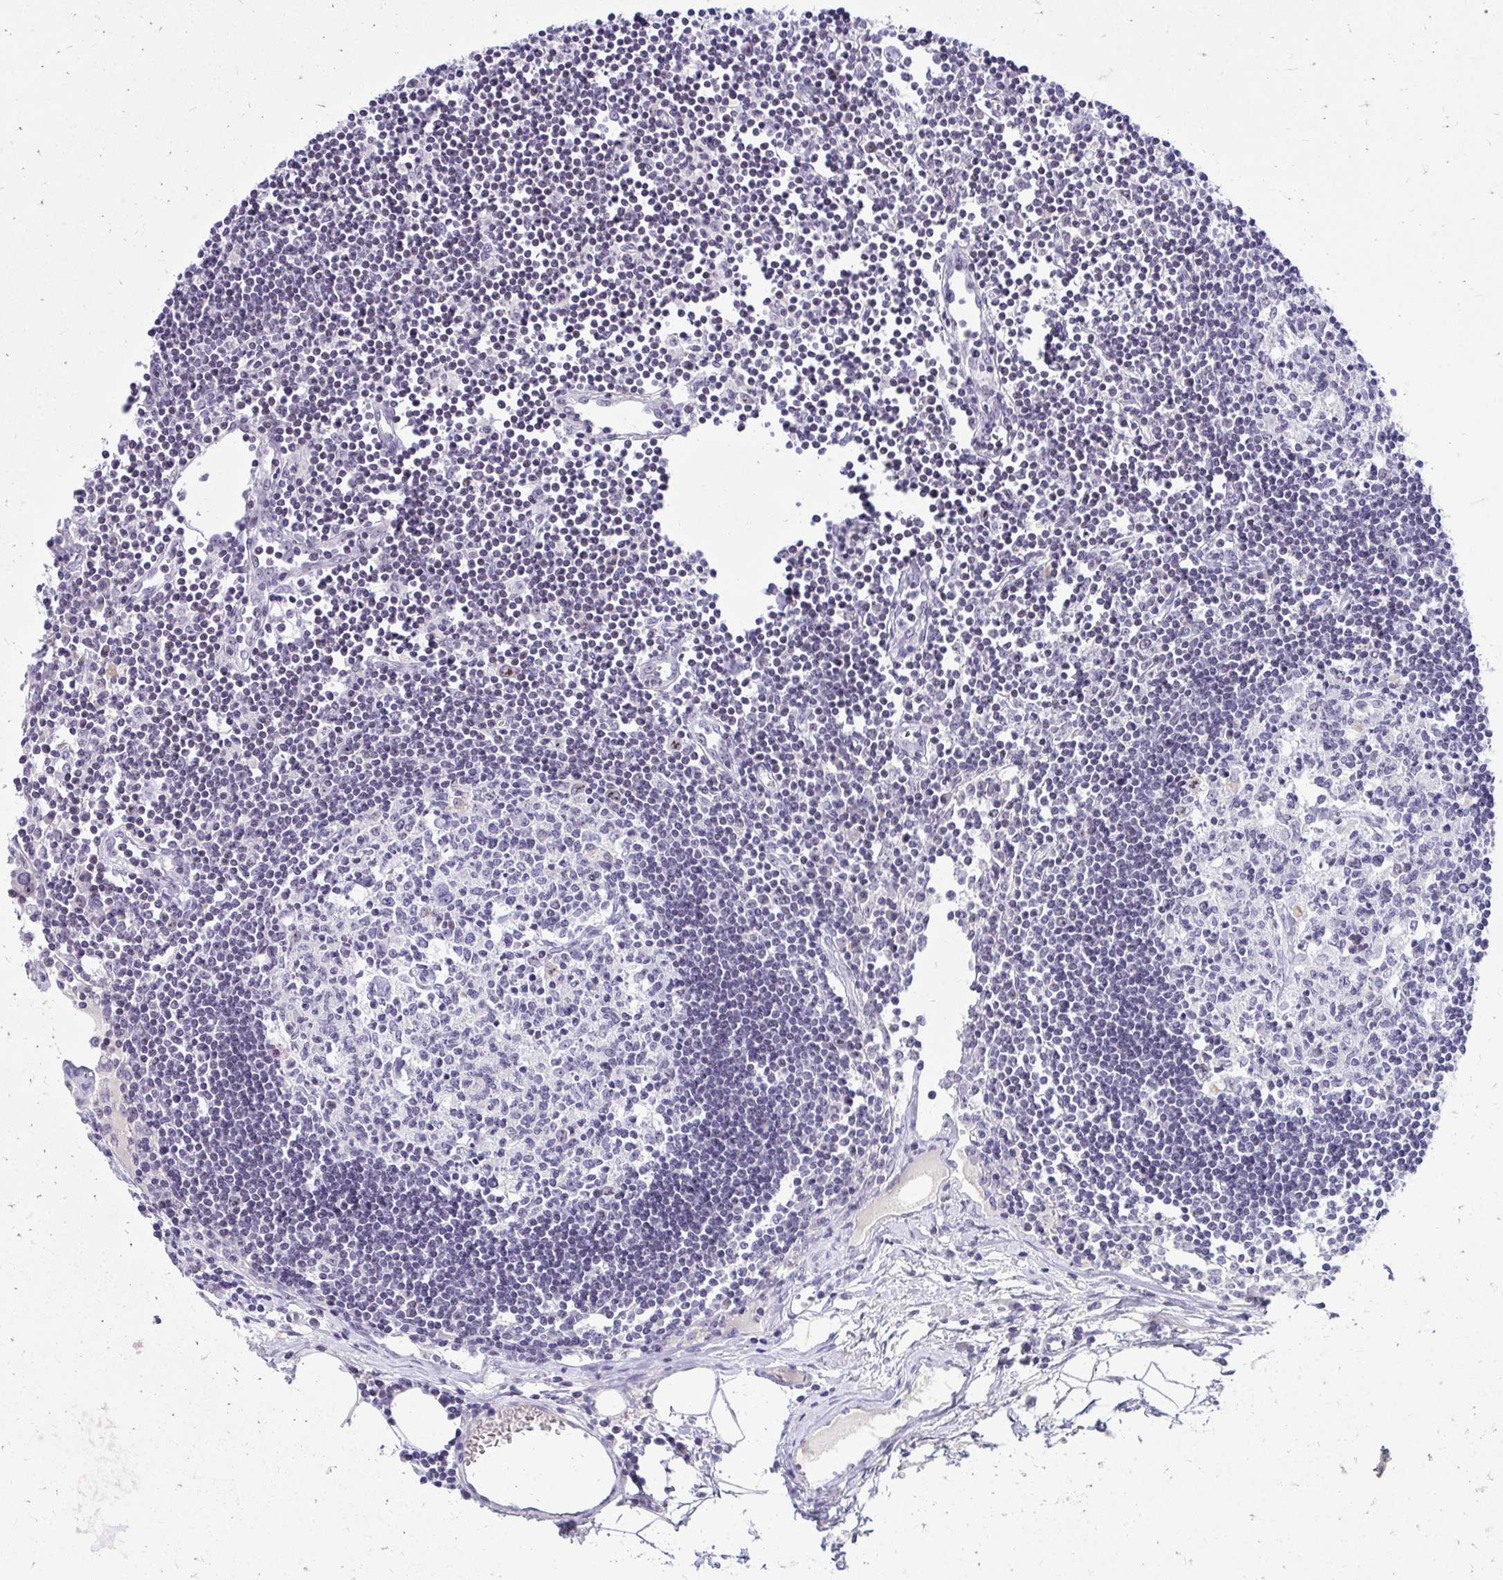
{"staining": {"intensity": "negative", "quantity": "none", "location": "none"}, "tissue": "lymph node", "cell_type": "Germinal center cells", "image_type": "normal", "snomed": [{"axis": "morphology", "description": "Normal tissue, NOS"}, {"axis": "topography", "description": "Lymph node"}], "caption": "Lymph node stained for a protein using immunohistochemistry displays no staining germinal center cells.", "gene": "NIFK", "patient": {"sex": "female", "age": 65}}